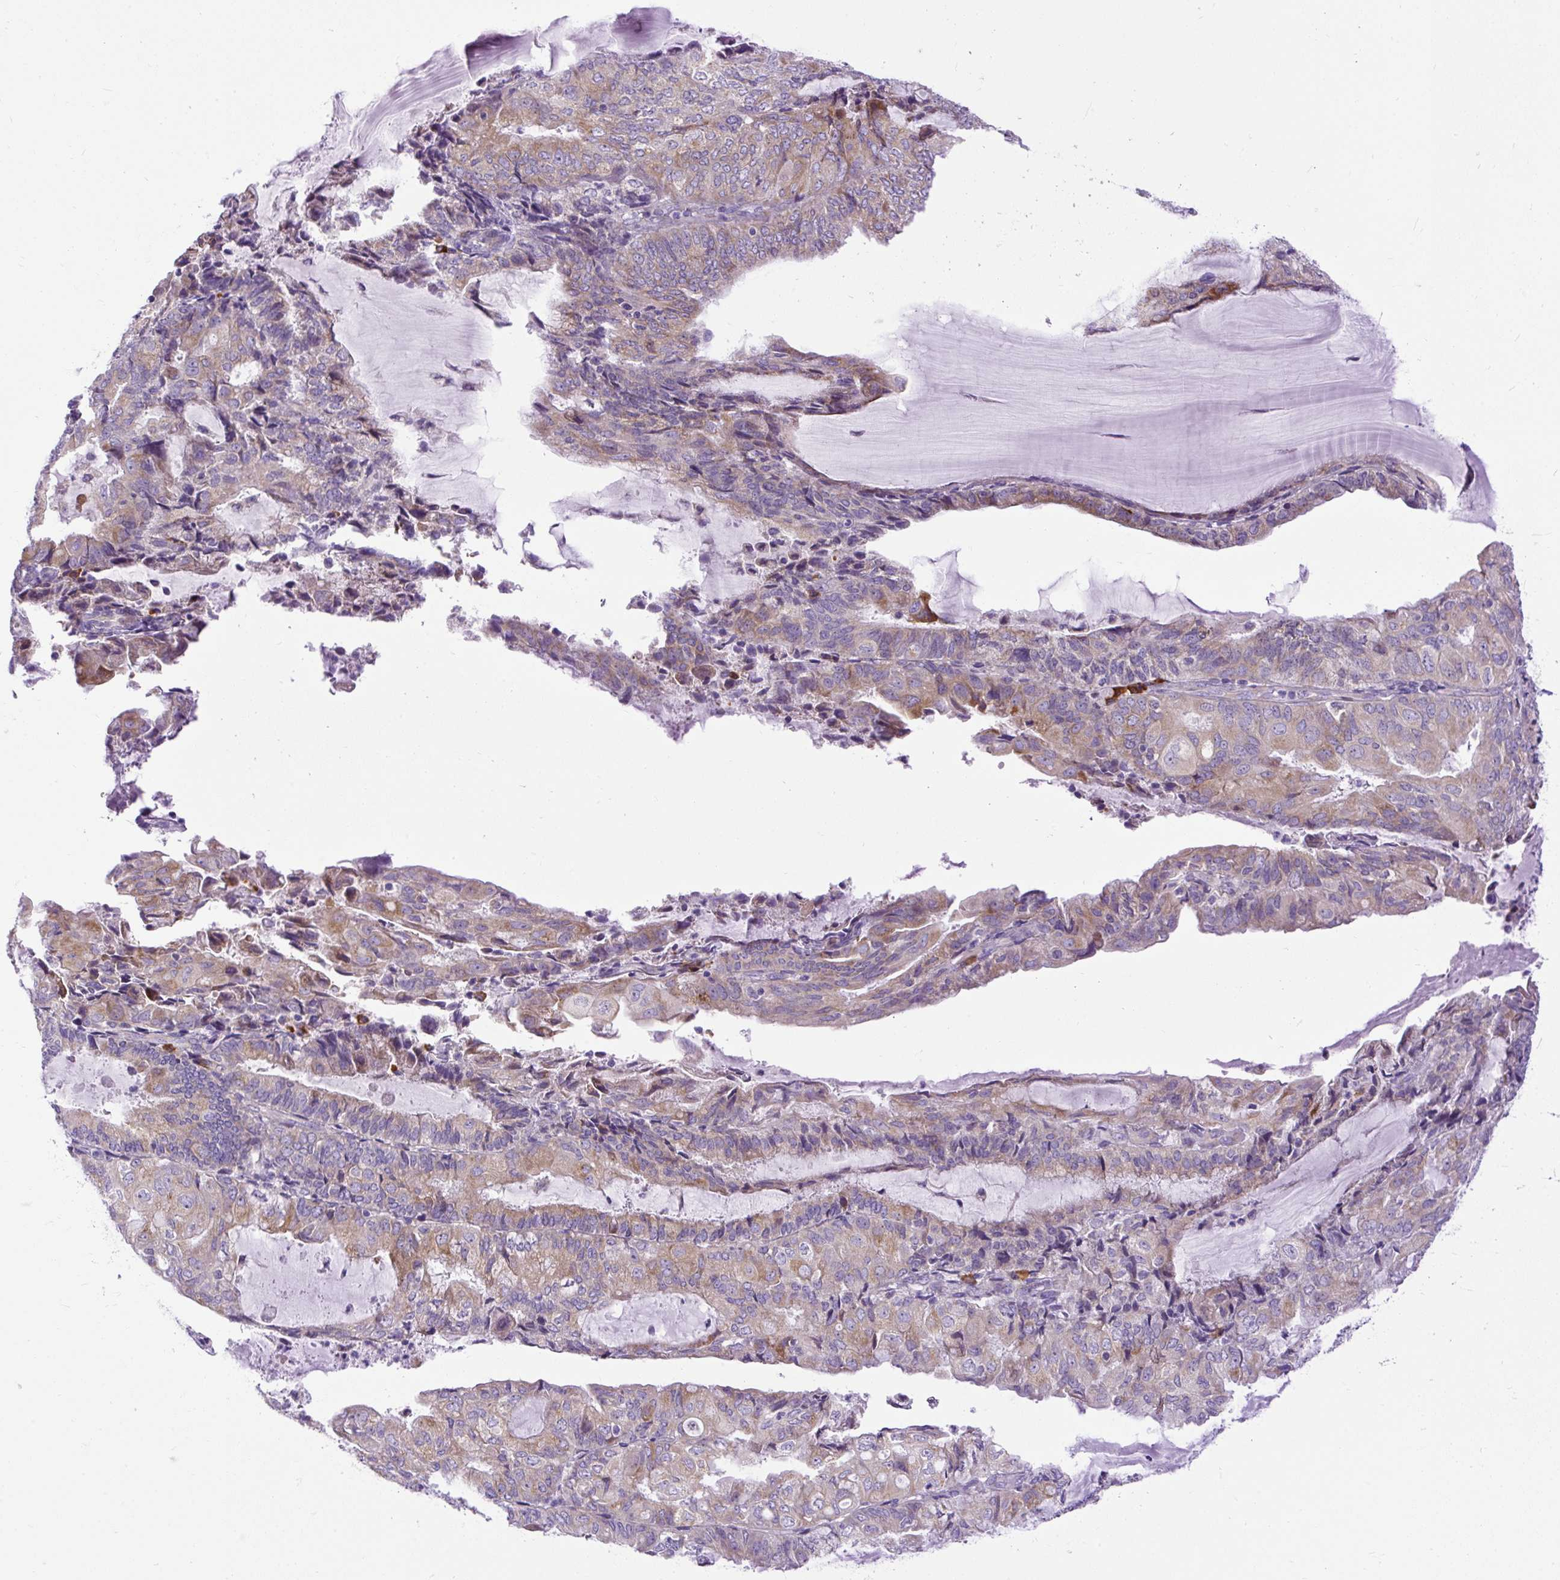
{"staining": {"intensity": "moderate", "quantity": ">75%", "location": "cytoplasmic/membranous"}, "tissue": "endometrial cancer", "cell_type": "Tumor cells", "image_type": "cancer", "snomed": [{"axis": "morphology", "description": "Adenocarcinoma, NOS"}, {"axis": "topography", "description": "Endometrium"}], "caption": "A micrograph showing moderate cytoplasmic/membranous expression in about >75% of tumor cells in adenocarcinoma (endometrial), as visualized by brown immunohistochemical staining.", "gene": "SYBU", "patient": {"sex": "female", "age": 81}}